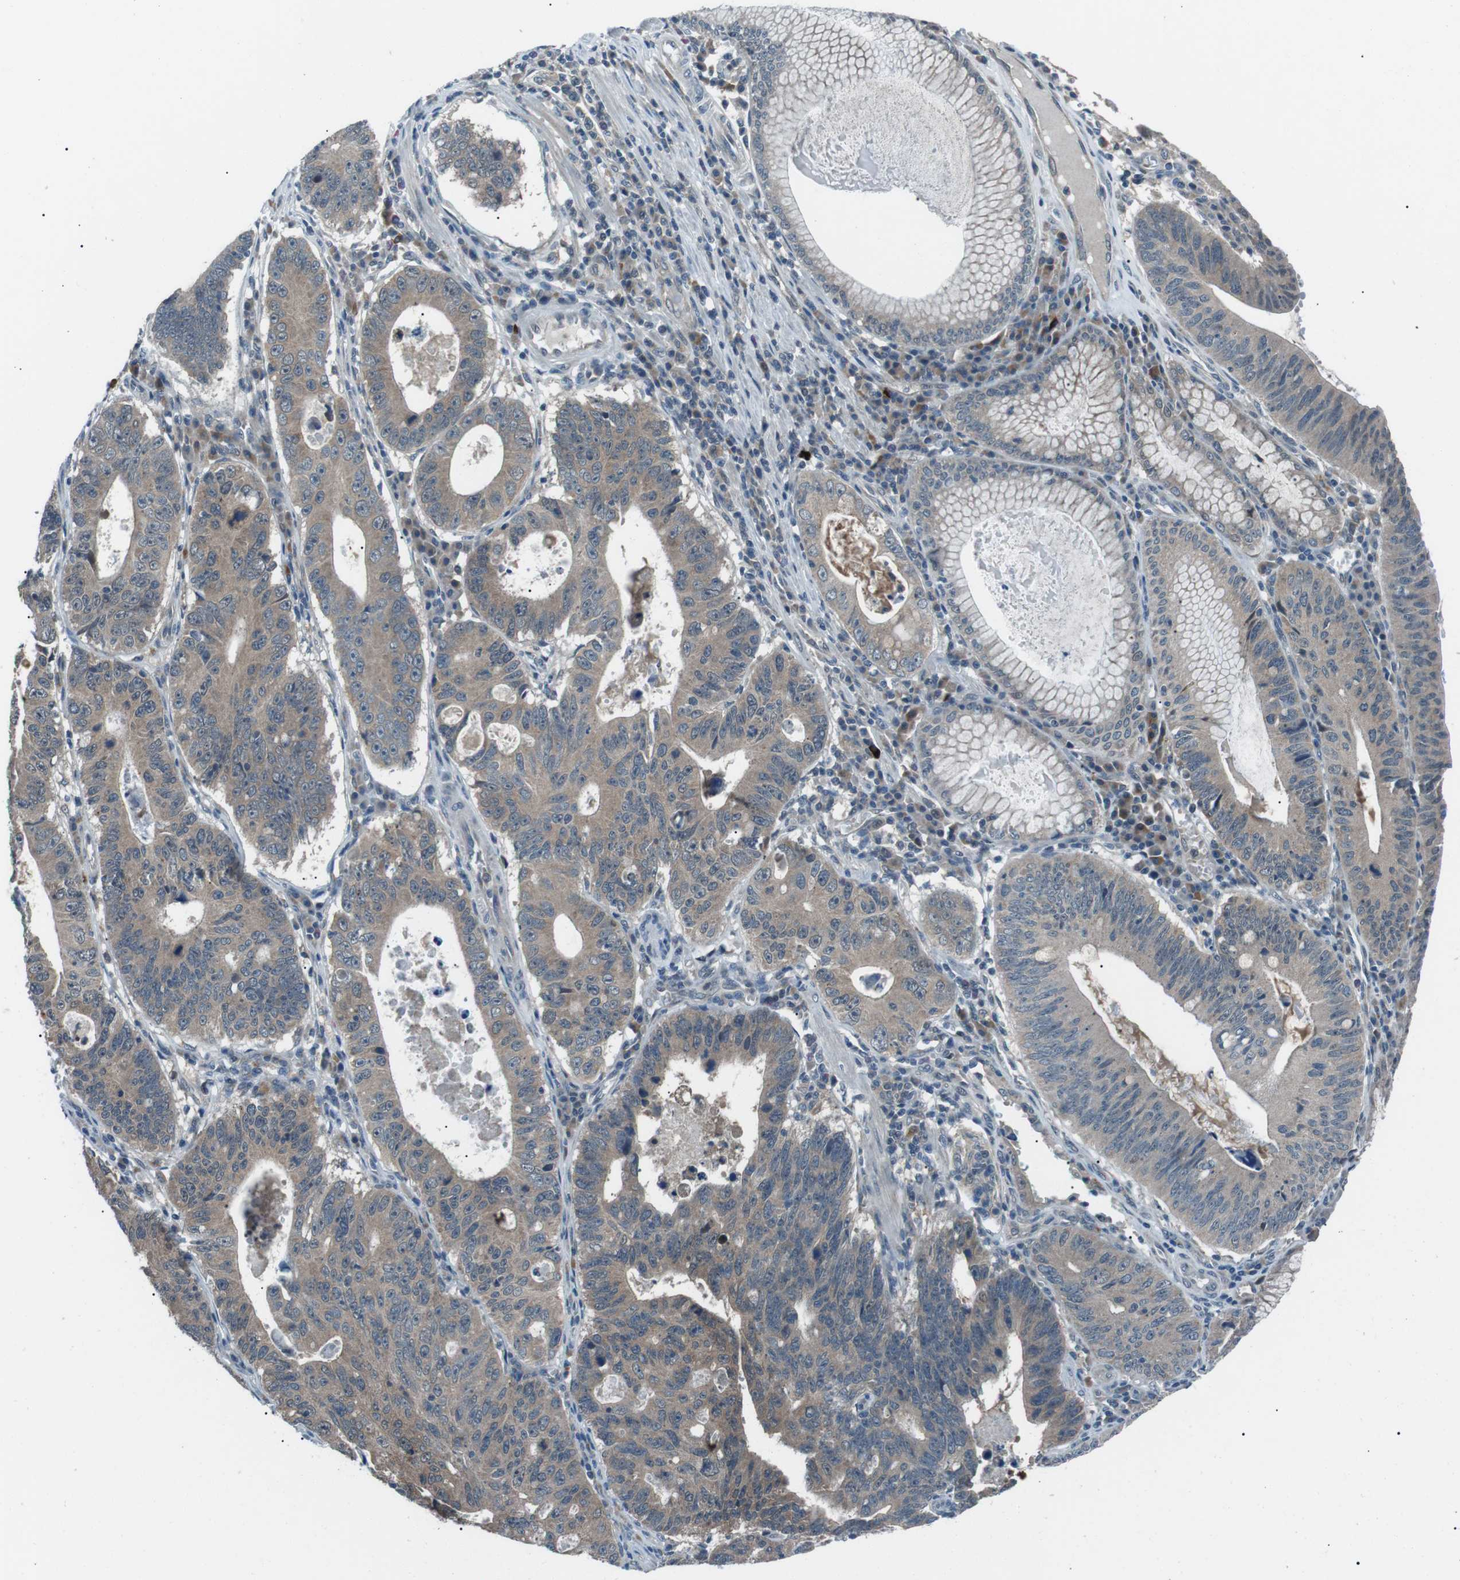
{"staining": {"intensity": "weak", "quantity": ">75%", "location": "cytoplasmic/membranous"}, "tissue": "stomach cancer", "cell_type": "Tumor cells", "image_type": "cancer", "snomed": [{"axis": "morphology", "description": "Adenocarcinoma, NOS"}, {"axis": "topography", "description": "Stomach"}], "caption": "About >75% of tumor cells in adenocarcinoma (stomach) reveal weak cytoplasmic/membranous protein staining as visualized by brown immunohistochemical staining.", "gene": "LRIG2", "patient": {"sex": "male", "age": 59}}